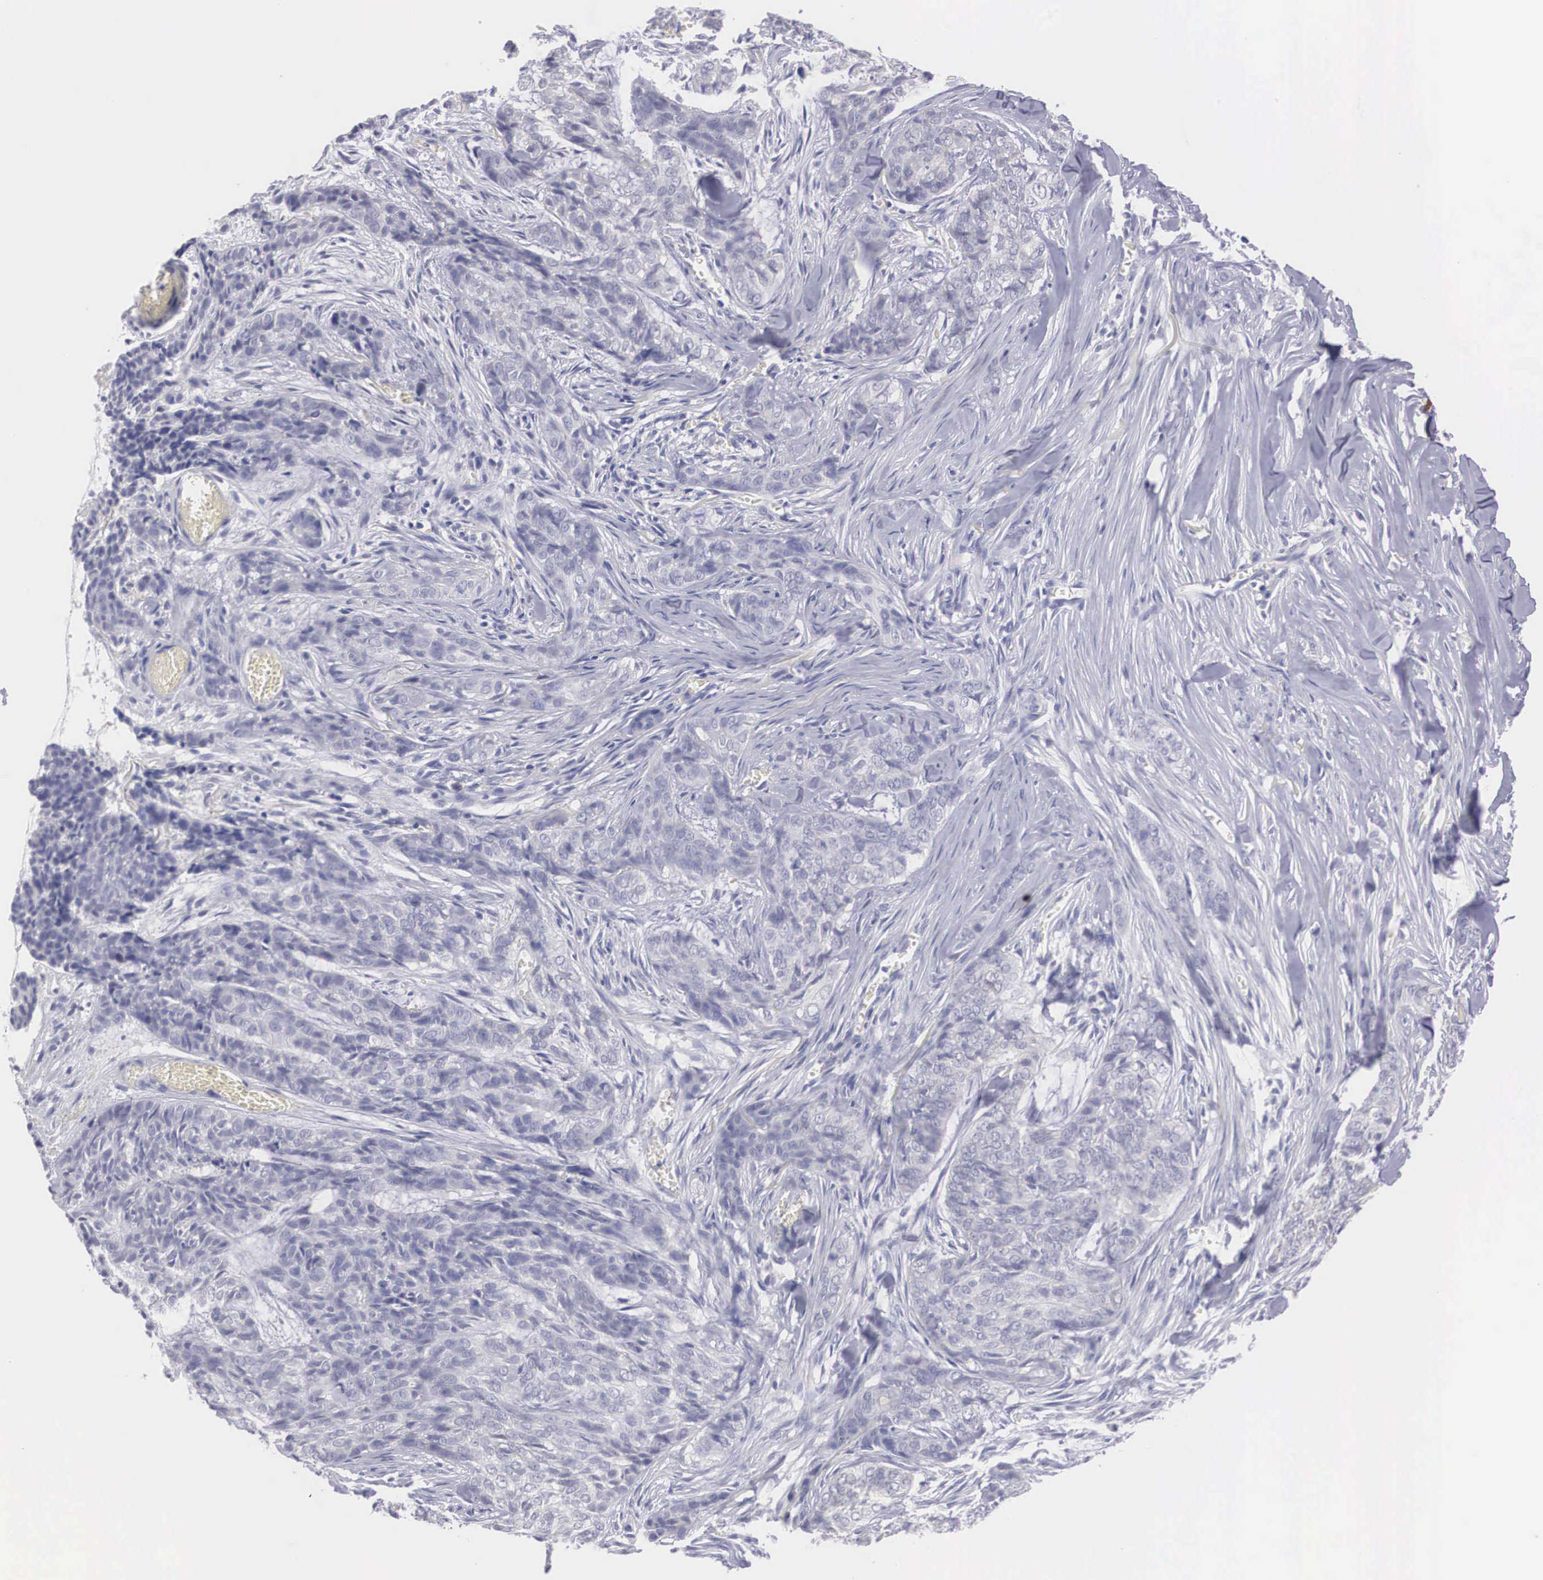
{"staining": {"intensity": "negative", "quantity": "none", "location": "none"}, "tissue": "skin cancer", "cell_type": "Tumor cells", "image_type": "cancer", "snomed": [{"axis": "morphology", "description": "Normal tissue, NOS"}, {"axis": "morphology", "description": "Basal cell carcinoma"}, {"axis": "topography", "description": "Skin"}], "caption": "Tumor cells are negative for brown protein staining in skin cancer (basal cell carcinoma). (IHC, brightfield microscopy, high magnification).", "gene": "REPS2", "patient": {"sex": "female", "age": 65}}